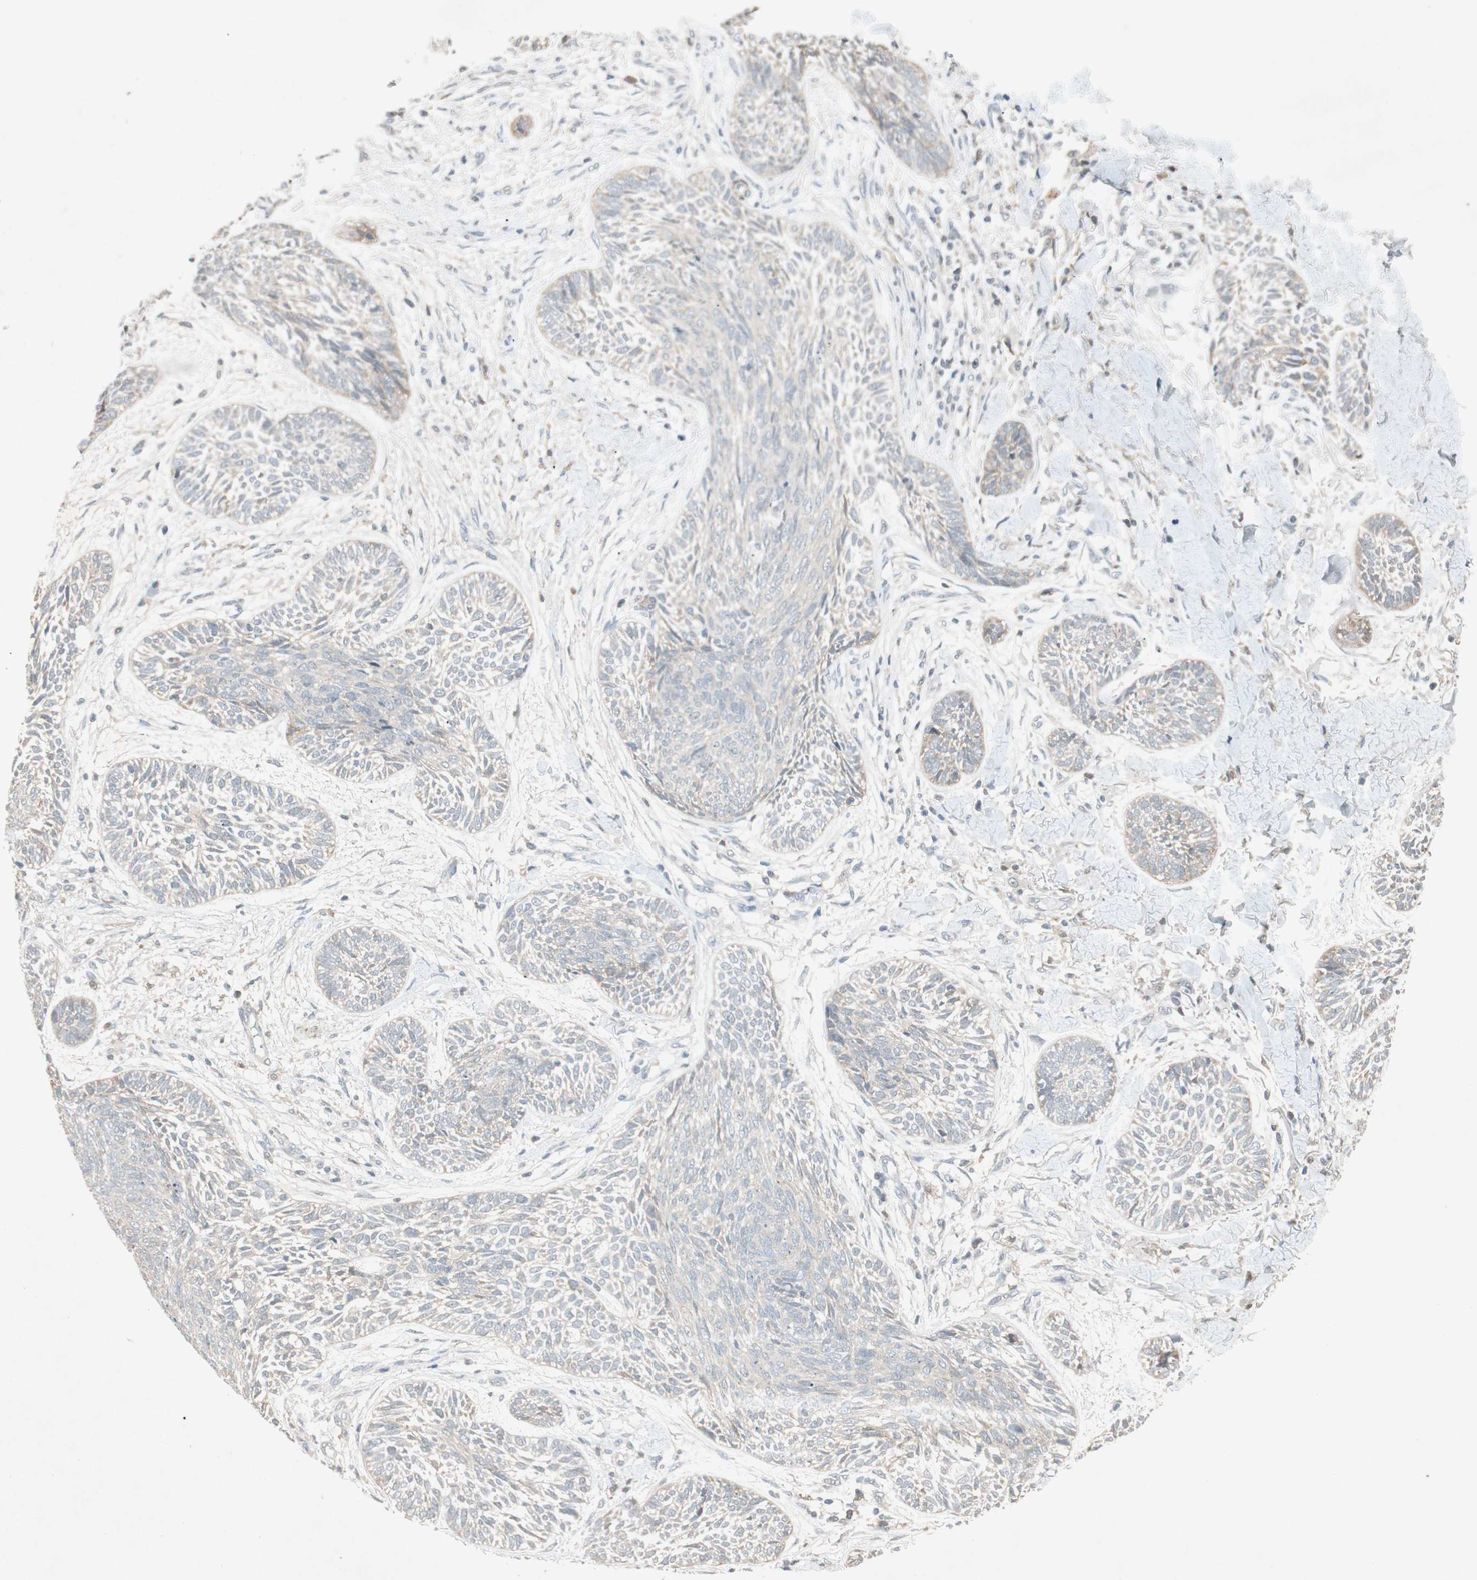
{"staining": {"intensity": "negative", "quantity": "none", "location": "none"}, "tissue": "skin cancer", "cell_type": "Tumor cells", "image_type": "cancer", "snomed": [{"axis": "morphology", "description": "Papilloma, NOS"}, {"axis": "morphology", "description": "Basal cell carcinoma"}, {"axis": "topography", "description": "Skin"}], "caption": "The image demonstrates no staining of tumor cells in papilloma (skin). (Brightfield microscopy of DAB (3,3'-diaminobenzidine) immunohistochemistry at high magnification).", "gene": "RNGTT", "patient": {"sex": "male", "age": 87}}